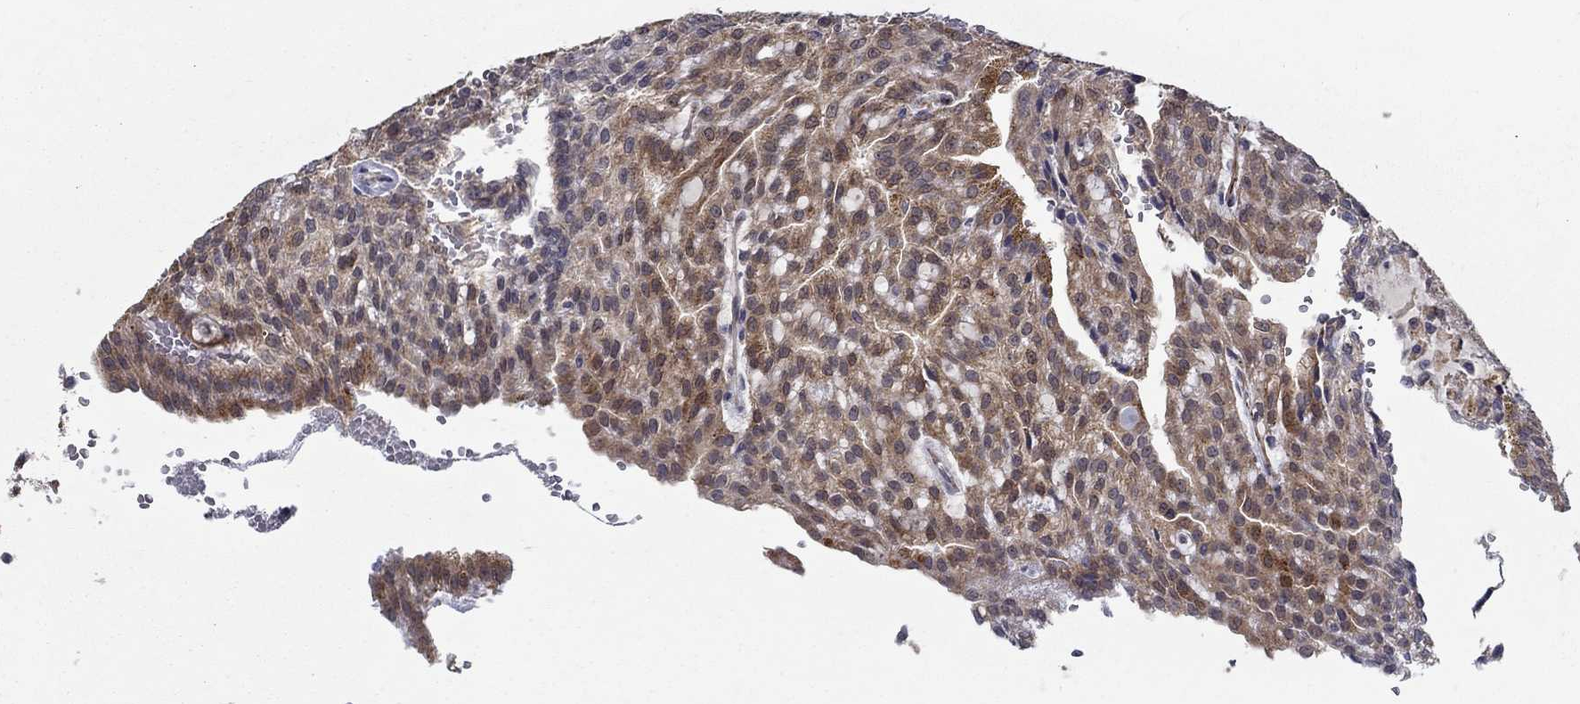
{"staining": {"intensity": "moderate", "quantity": "25%-75%", "location": "cytoplasmic/membranous"}, "tissue": "renal cancer", "cell_type": "Tumor cells", "image_type": "cancer", "snomed": [{"axis": "morphology", "description": "Adenocarcinoma, NOS"}, {"axis": "topography", "description": "Kidney"}], "caption": "Human renal cancer stained for a protein (brown) displays moderate cytoplasmic/membranous positive expression in approximately 25%-75% of tumor cells.", "gene": "LACTB2", "patient": {"sex": "male", "age": 63}}